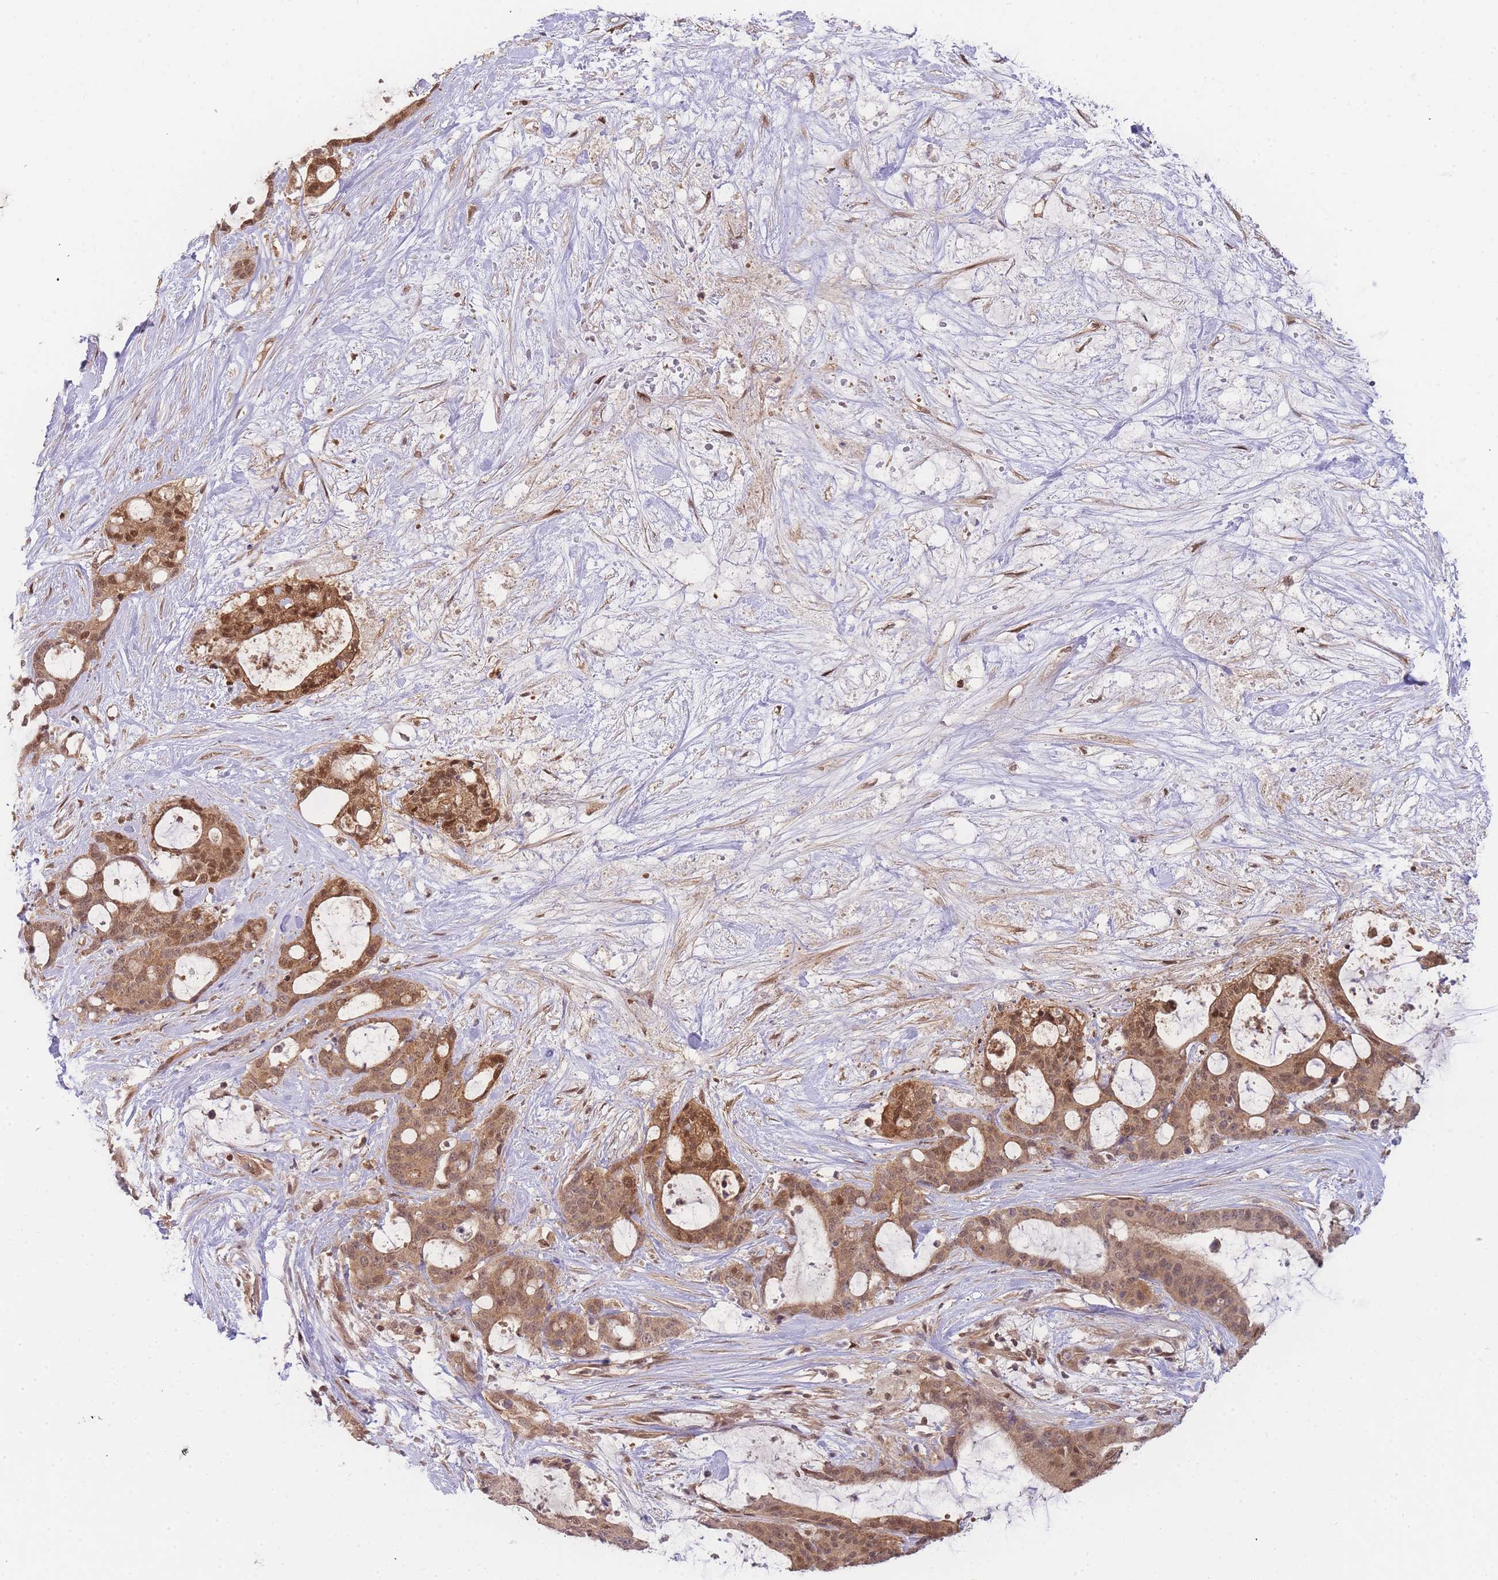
{"staining": {"intensity": "moderate", "quantity": ">75%", "location": "cytoplasmic/membranous,nuclear"}, "tissue": "liver cancer", "cell_type": "Tumor cells", "image_type": "cancer", "snomed": [{"axis": "morphology", "description": "Normal tissue, NOS"}, {"axis": "morphology", "description": "Cholangiocarcinoma"}, {"axis": "topography", "description": "Liver"}, {"axis": "topography", "description": "Peripheral nerve tissue"}], "caption": "Cholangiocarcinoma (liver) stained for a protein (brown) exhibits moderate cytoplasmic/membranous and nuclear positive staining in approximately >75% of tumor cells.", "gene": "KIAA1191", "patient": {"sex": "female", "age": 73}}